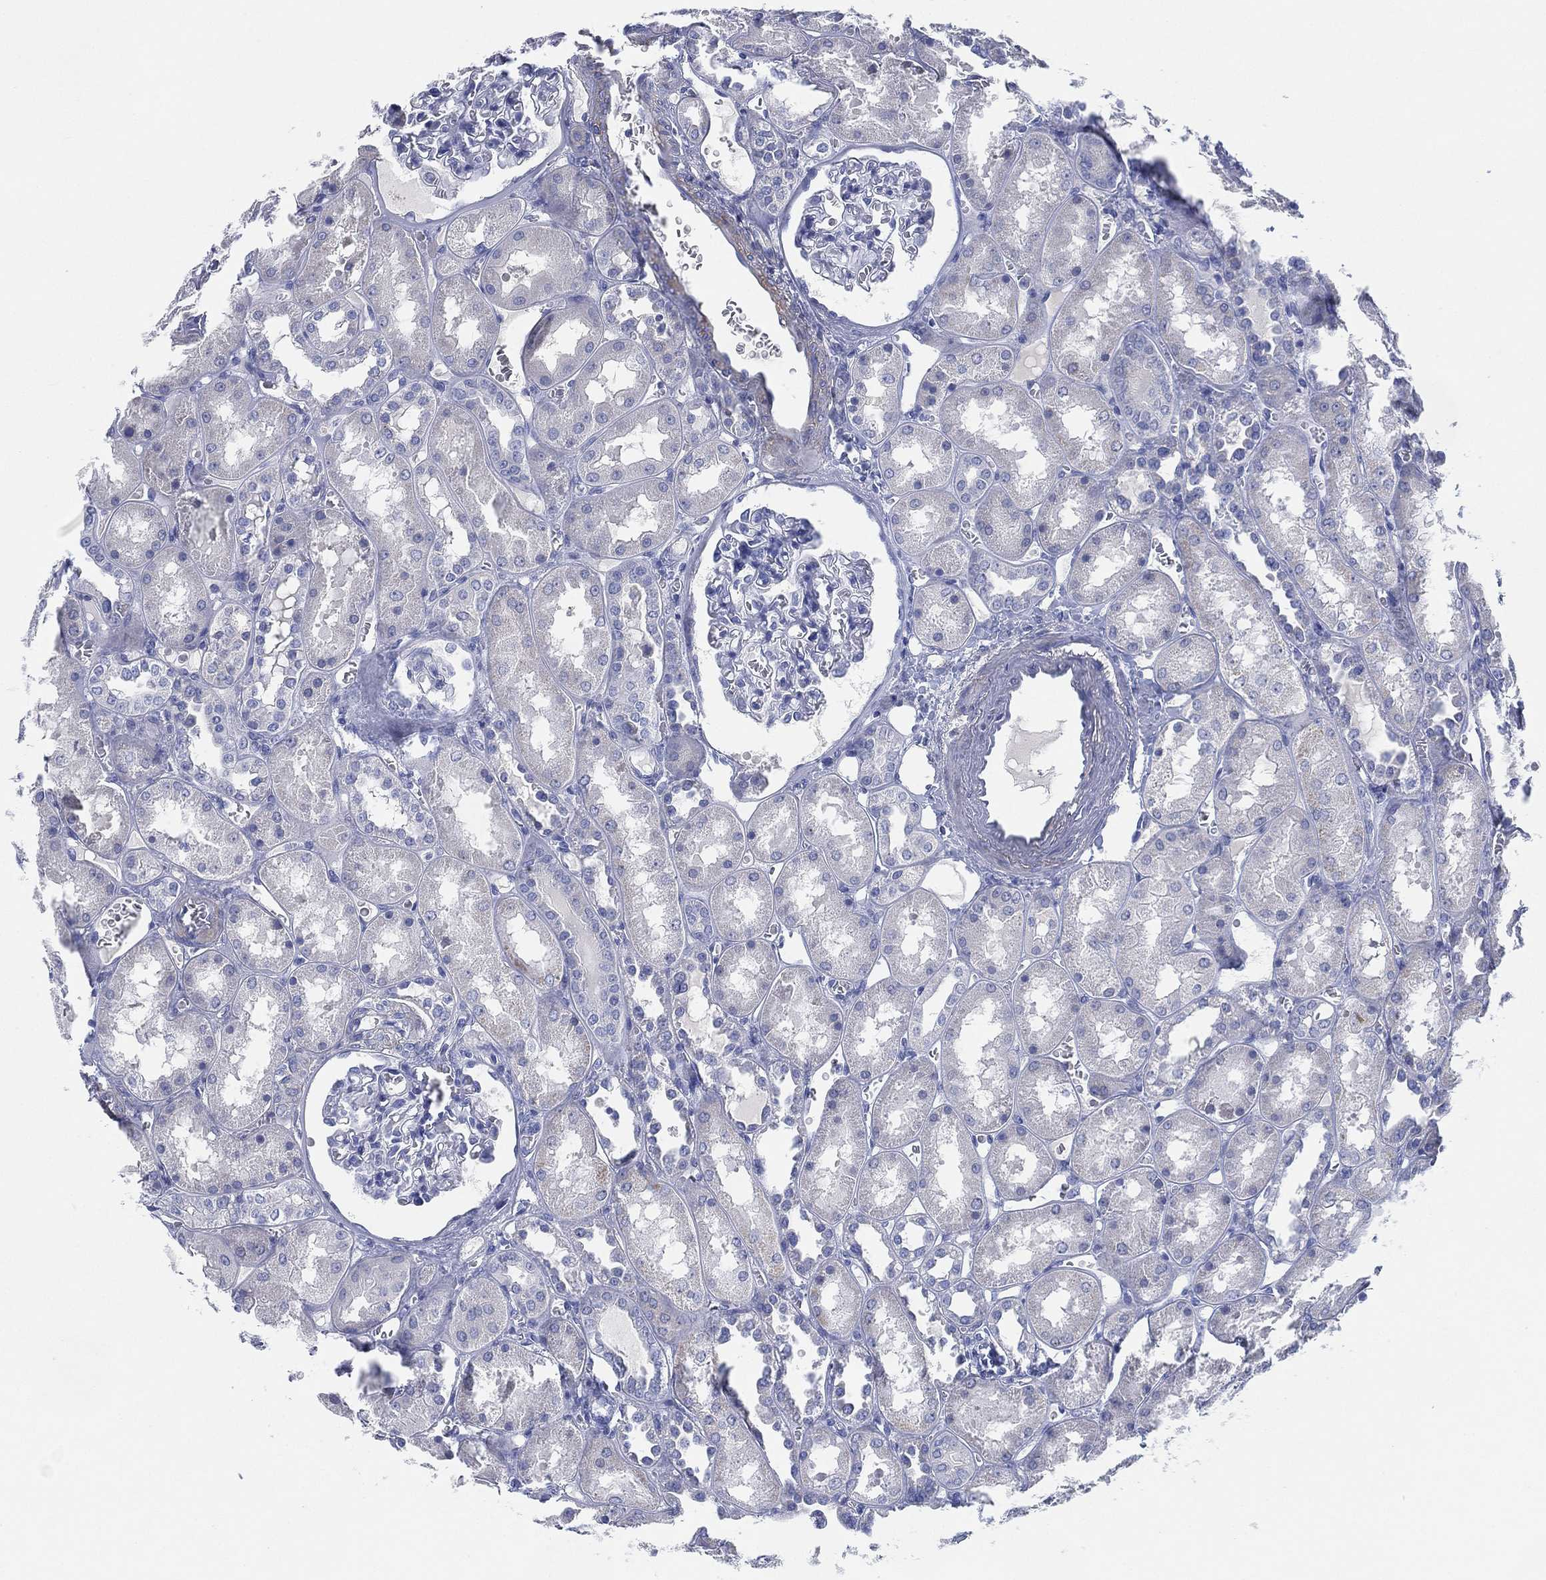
{"staining": {"intensity": "negative", "quantity": "none", "location": "none"}, "tissue": "kidney", "cell_type": "Cells in glomeruli", "image_type": "normal", "snomed": [{"axis": "morphology", "description": "Normal tissue, NOS"}, {"axis": "topography", "description": "Kidney"}], "caption": "IHC of benign human kidney exhibits no positivity in cells in glomeruli. The staining was performed using DAB (3,3'-diaminobenzidine) to visualize the protein expression in brown, while the nuclei were stained in blue with hematoxylin (Magnification: 20x).", "gene": "ADAD2", "patient": {"sex": "male", "age": 73}}